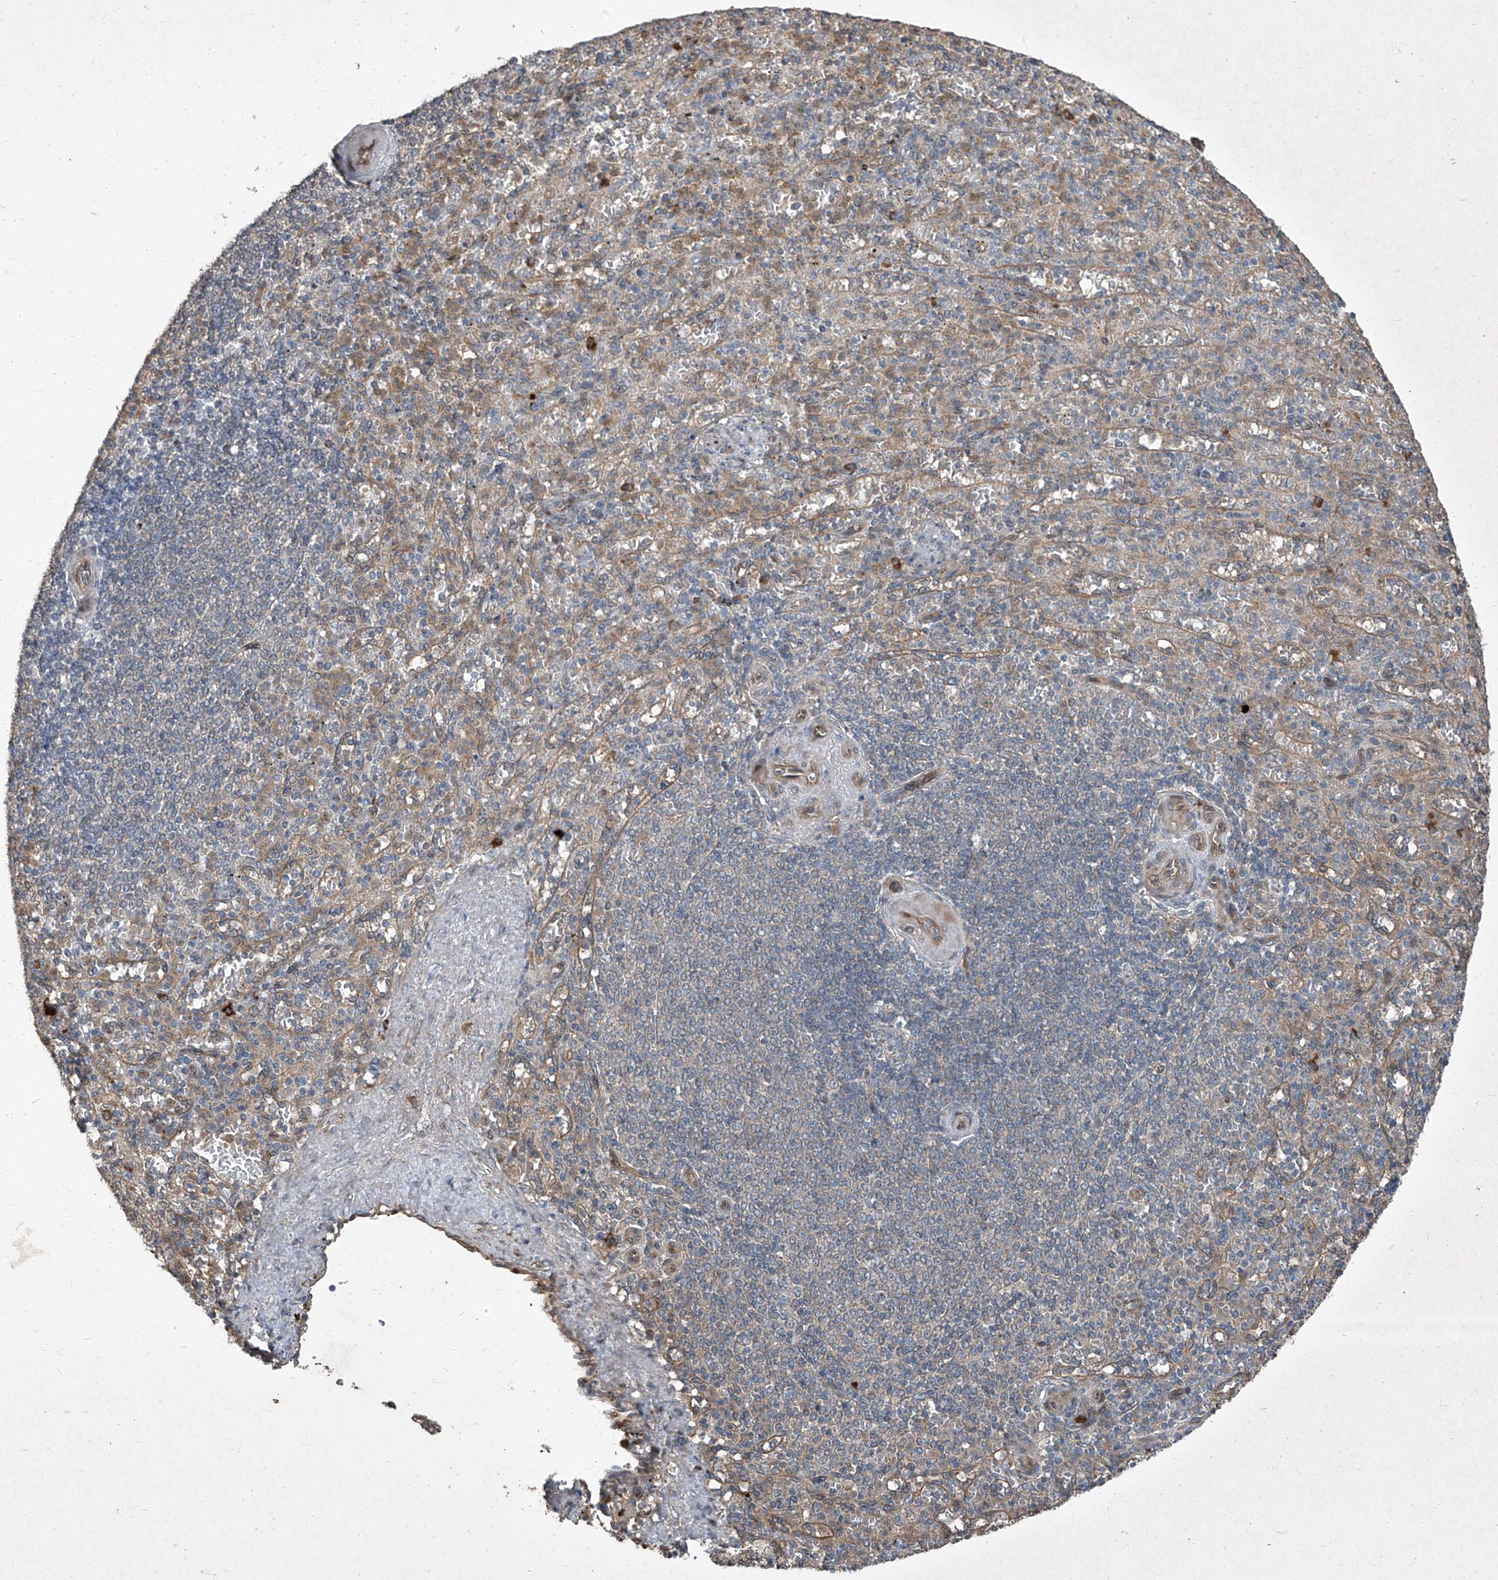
{"staining": {"intensity": "weak", "quantity": "<25%", "location": "cytoplasmic/membranous"}, "tissue": "spleen", "cell_type": "Cells in red pulp", "image_type": "normal", "snomed": [{"axis": "morphology", "description": "Normal tissue, NOS"}, {"axis": "topography", "description": "Spleen"}], "caption": "Spleen was stained to show a protein in brown. There is no significant positivity in cells in red pulp. (Brightfield microscopy of DAB IHC at high magnification).", "gene": "CCN1", "patient": {"sex": "female", "age": 74}}